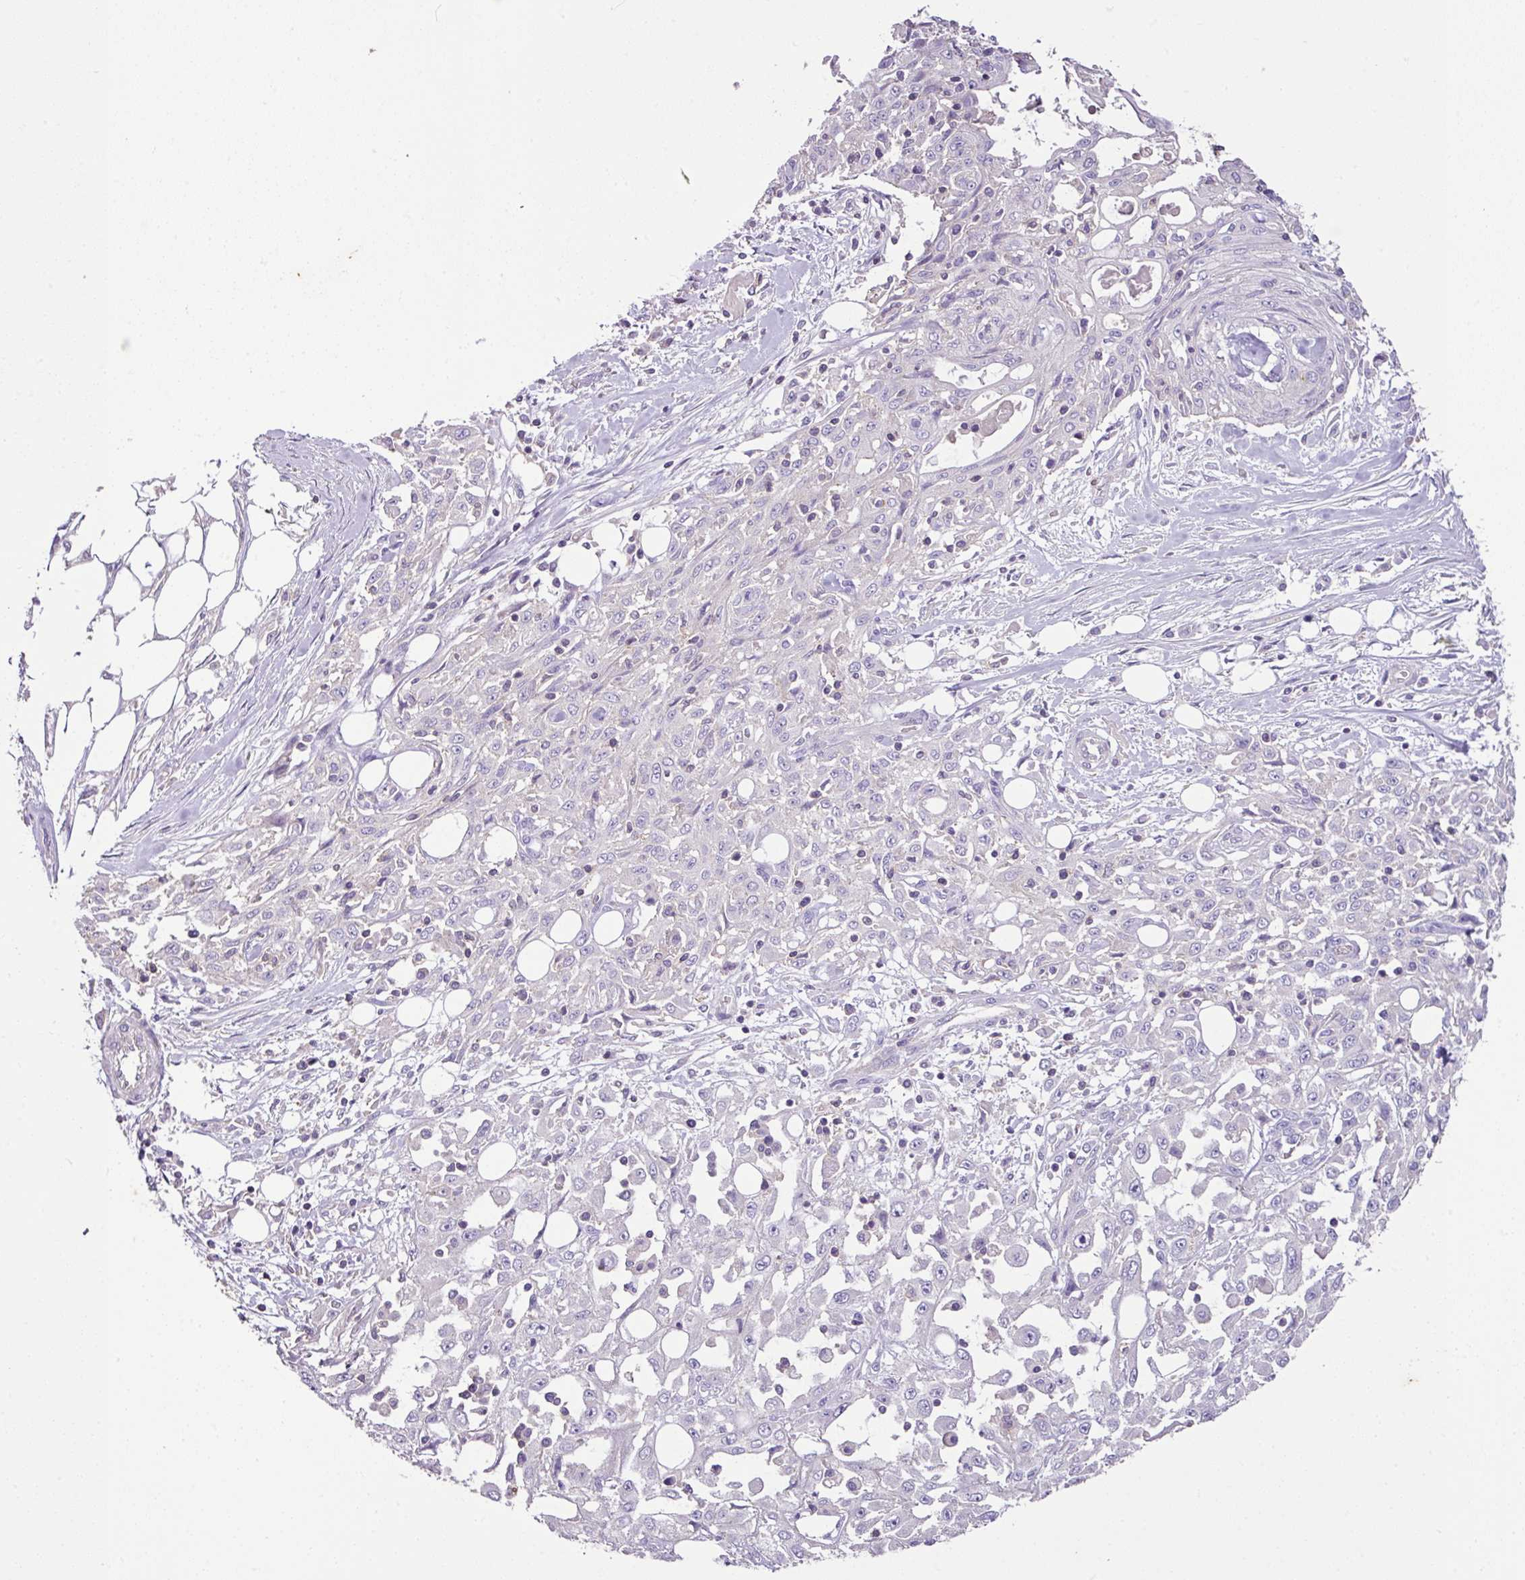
{"staining": {"intensity": "negative", "quantity": "none", "location": "none"}, "tissue": "skin cancer", "cell_type": "Tumor cells", "image_type": "cancer", "snomed": [{"axis": "morphology", "description": "Squamous cell carcinoma, NOS"}, {"axis": "morphology", "description": "Squamous cell carcinoma, metastatic, NOS"}, {"axis": "topography", "description": "Skin"}, {"axis": "topography", "description": "Lymph node"}], "caption": "Immunohistochemical staining of human skin cancer displays no significant expression in tumor cells.", "gene": "AGR3", "patient": {"sex": "male", "age": 75}}